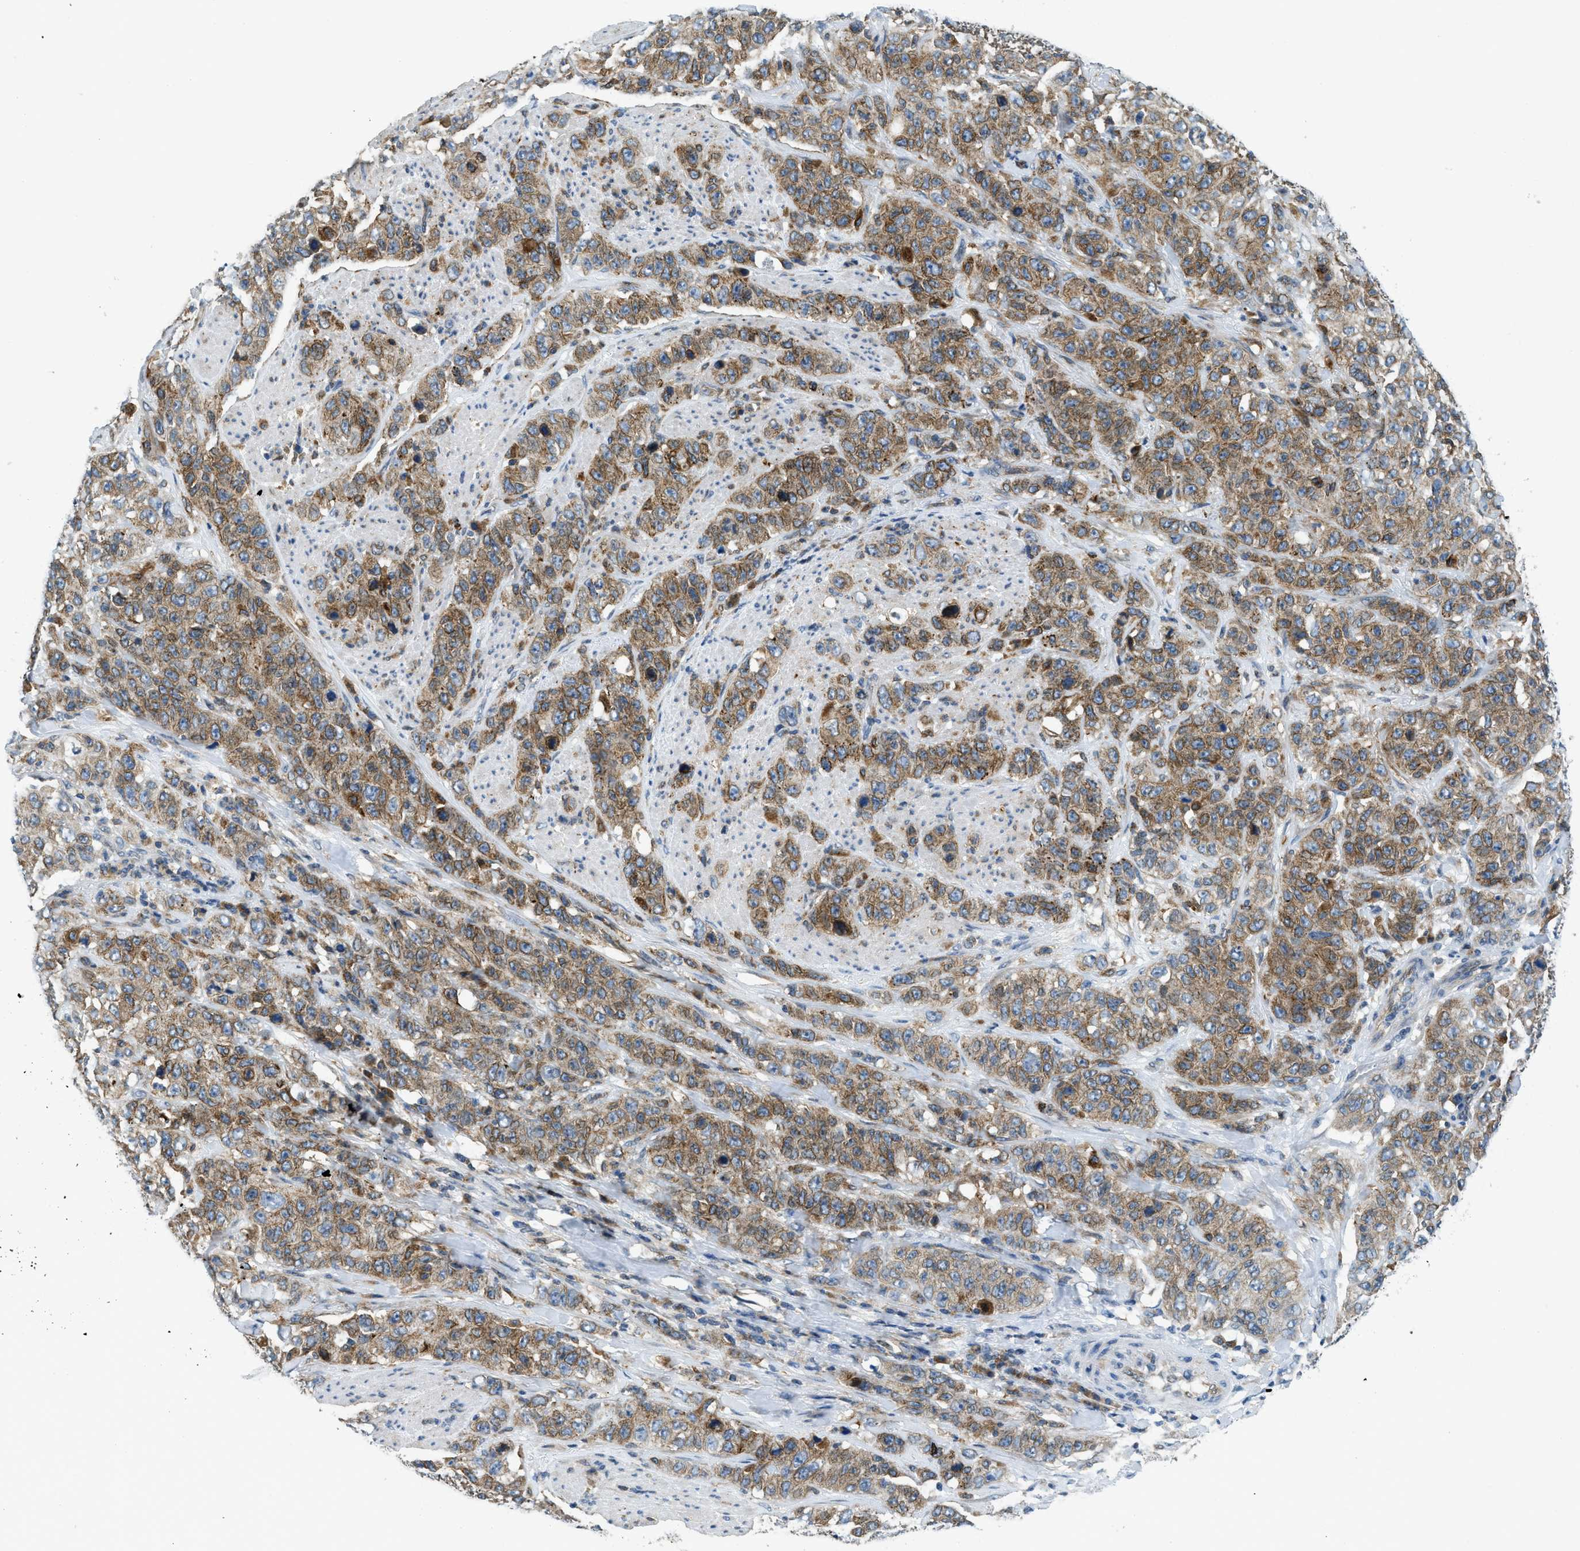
{"staining": {"intensity": "moderate", "quantity": ">75%", "location": "cytoplasmic/membranous"}, "tissue": "stomach cancer", "cell_type": "Tumor cells", "image_type": "cancer", "snomed": [{"axis": "morphology", "description": "Adenocarcinoma, NOS"}, {"axis": "topography", "description": "Stomach"}], "caption": "Protein positivity by immunohistochemistry reveals moderate cytoplasmic/membranous expression in about >75% of tumor cells in stomach cancer. (DAB = brown stain, brightfield microscopy at high magnification).", "gene": "BCAP31", "patient": {"sex": "male", "age": 48}}